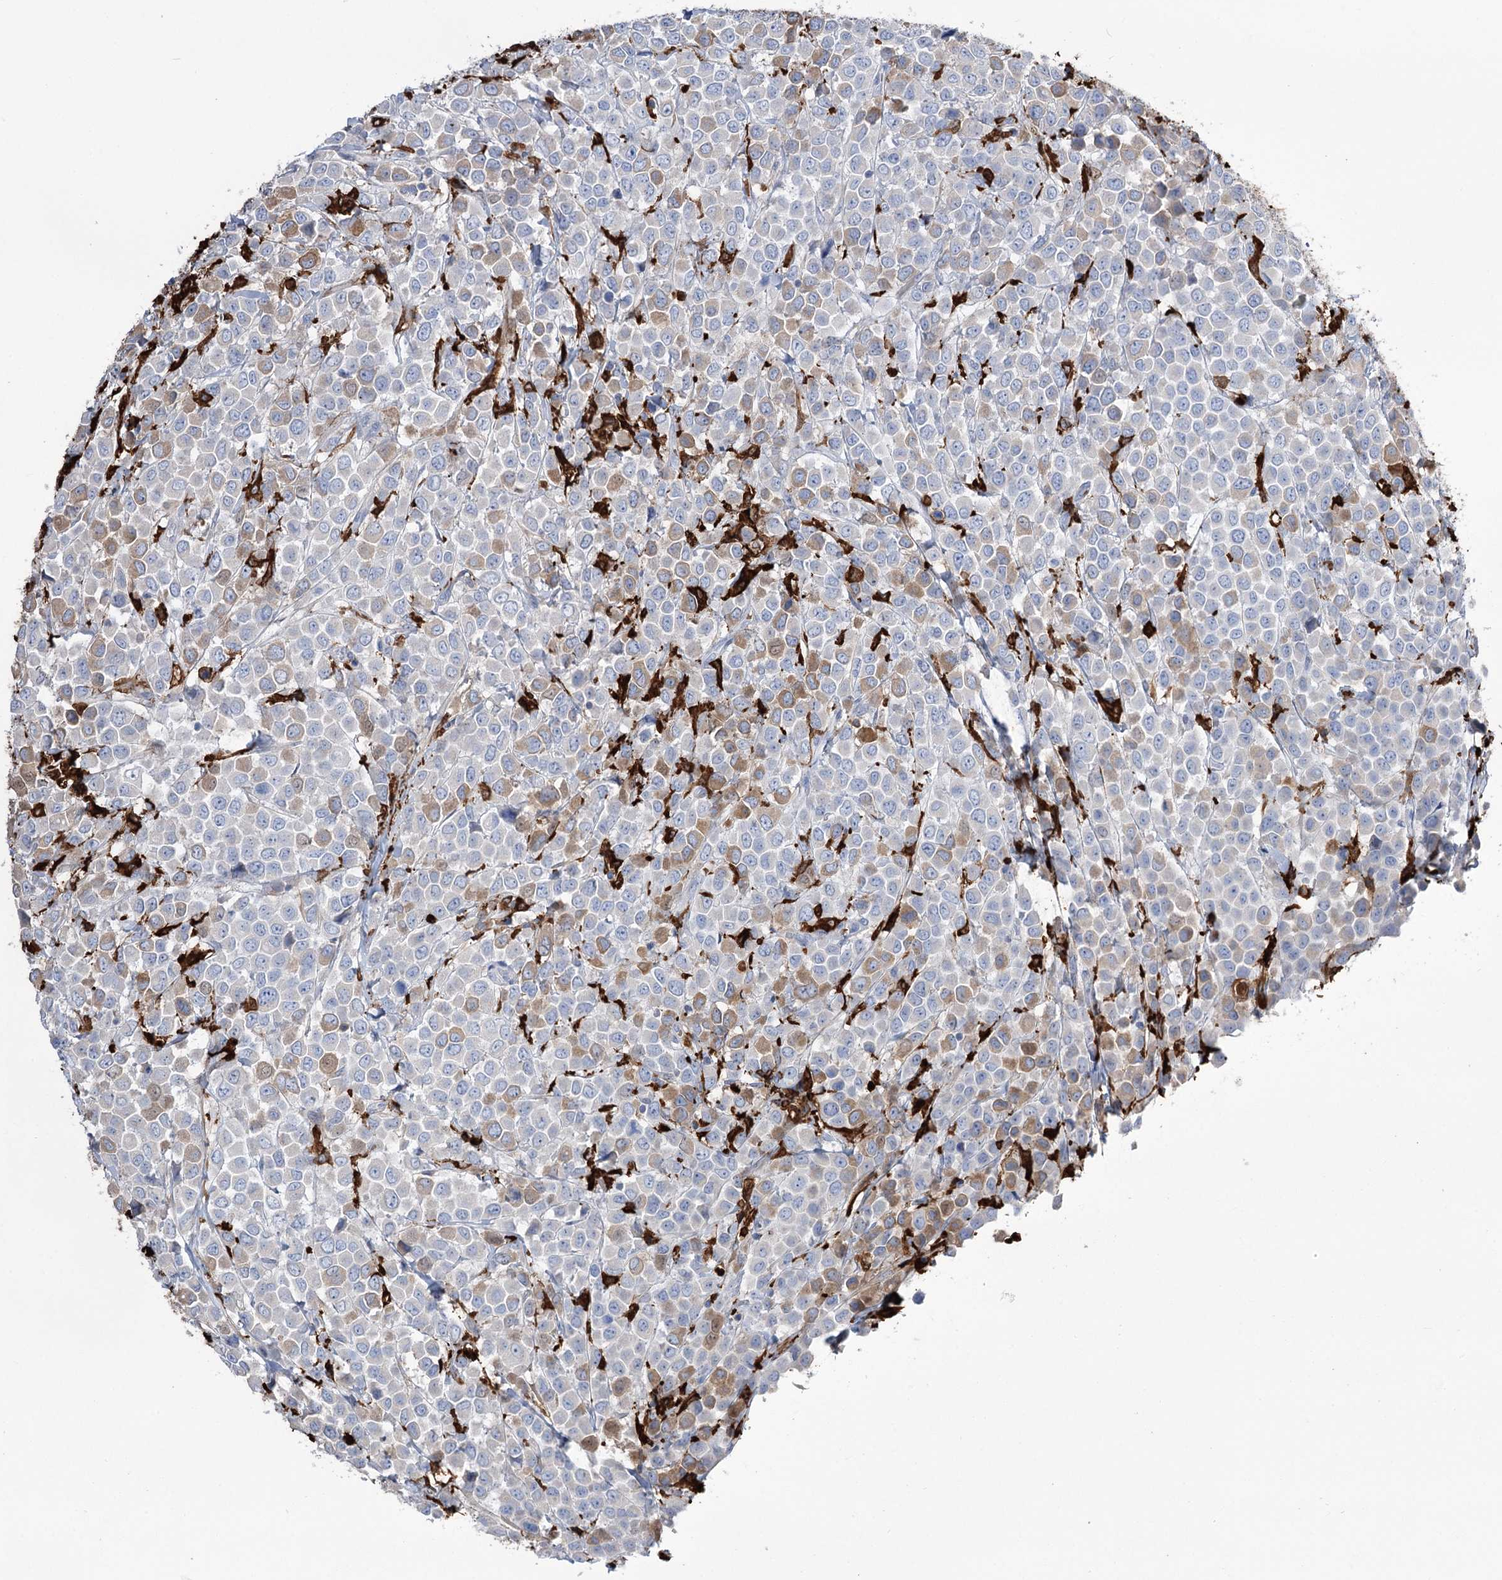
{"staining": {"intensity": "moderate", "quantity": "<25%", "location": "cytoplasmic/membranous"}, "tissue": "breast cancer", "cell_type": "Tumor cells", "image_type": "cancer", "snomed": [{"axis": "morphology", "description": "Duct carcinoma"}, {"axis": "topography", "description": "Breast"}], "caption": "A high-resolution image shows immunohistochemistry (IHC) staining of breast cancer (infiltrating ductal carcinoma), which shows moderate cytoplasmic/membranous staining in approximately <25% of tumor cells.", "gene": "ZNF622", "patient": {"sex": "female", "age": 61}}